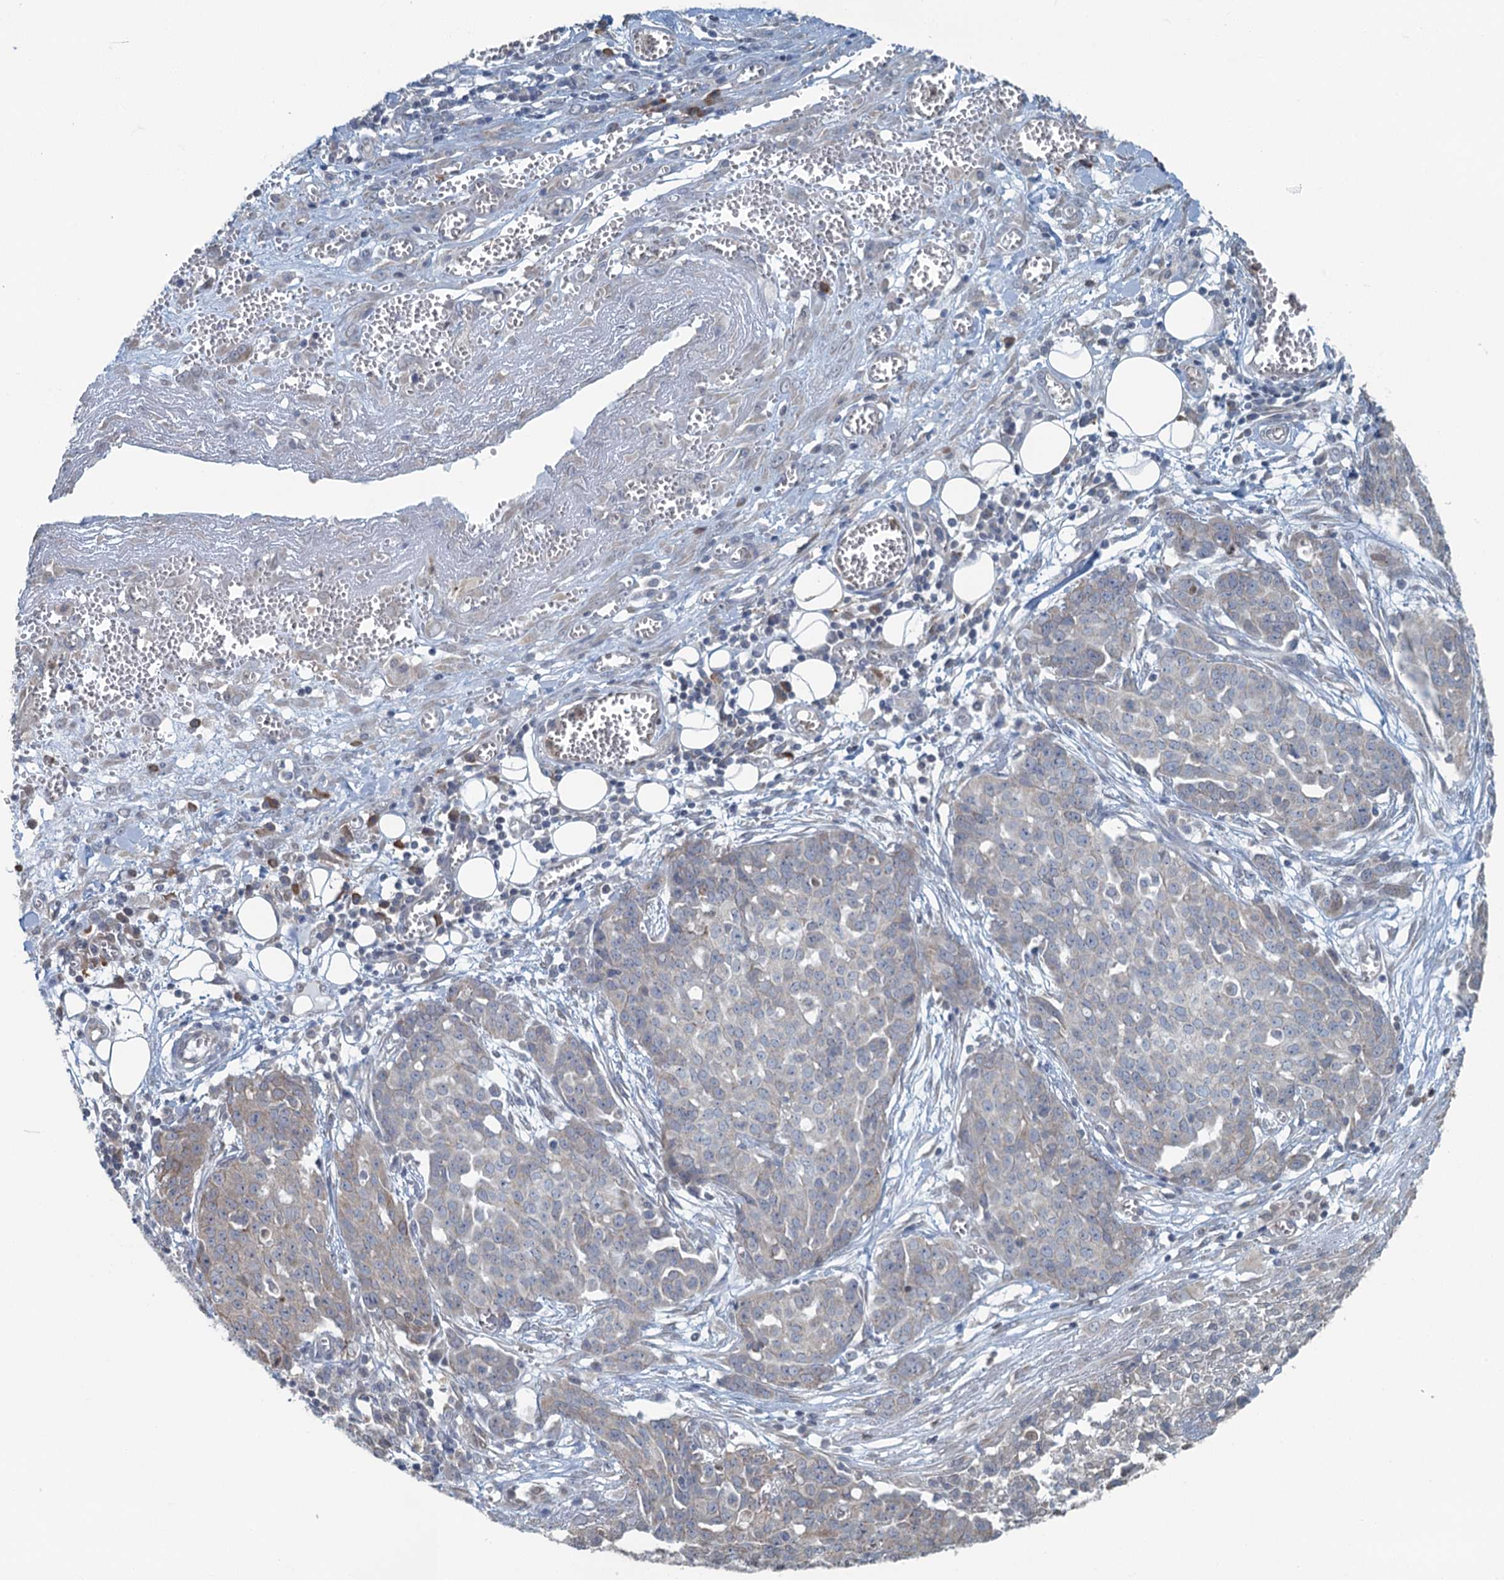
{"staining": {"intensity": "negative", "quantity": "none", "location": "none"}, "tissue": "ovarian cancer", "cell_type": "Tumor cells", "image_type": "cancer", "snomed": [{"axis": "morphology", "description": "Cystadenocarcinoma, serous, NOS"}, {"axis": "topography", "description": "Soft tissue"}, {"axis": "topography", "description": "Ovary"}], "caption": "This is an immunohistochemistry image of ovarian cancer. There is no positivity in tumor cells.", "gene": "TEX35", "patient": {"sex": "female", "age": 57}}